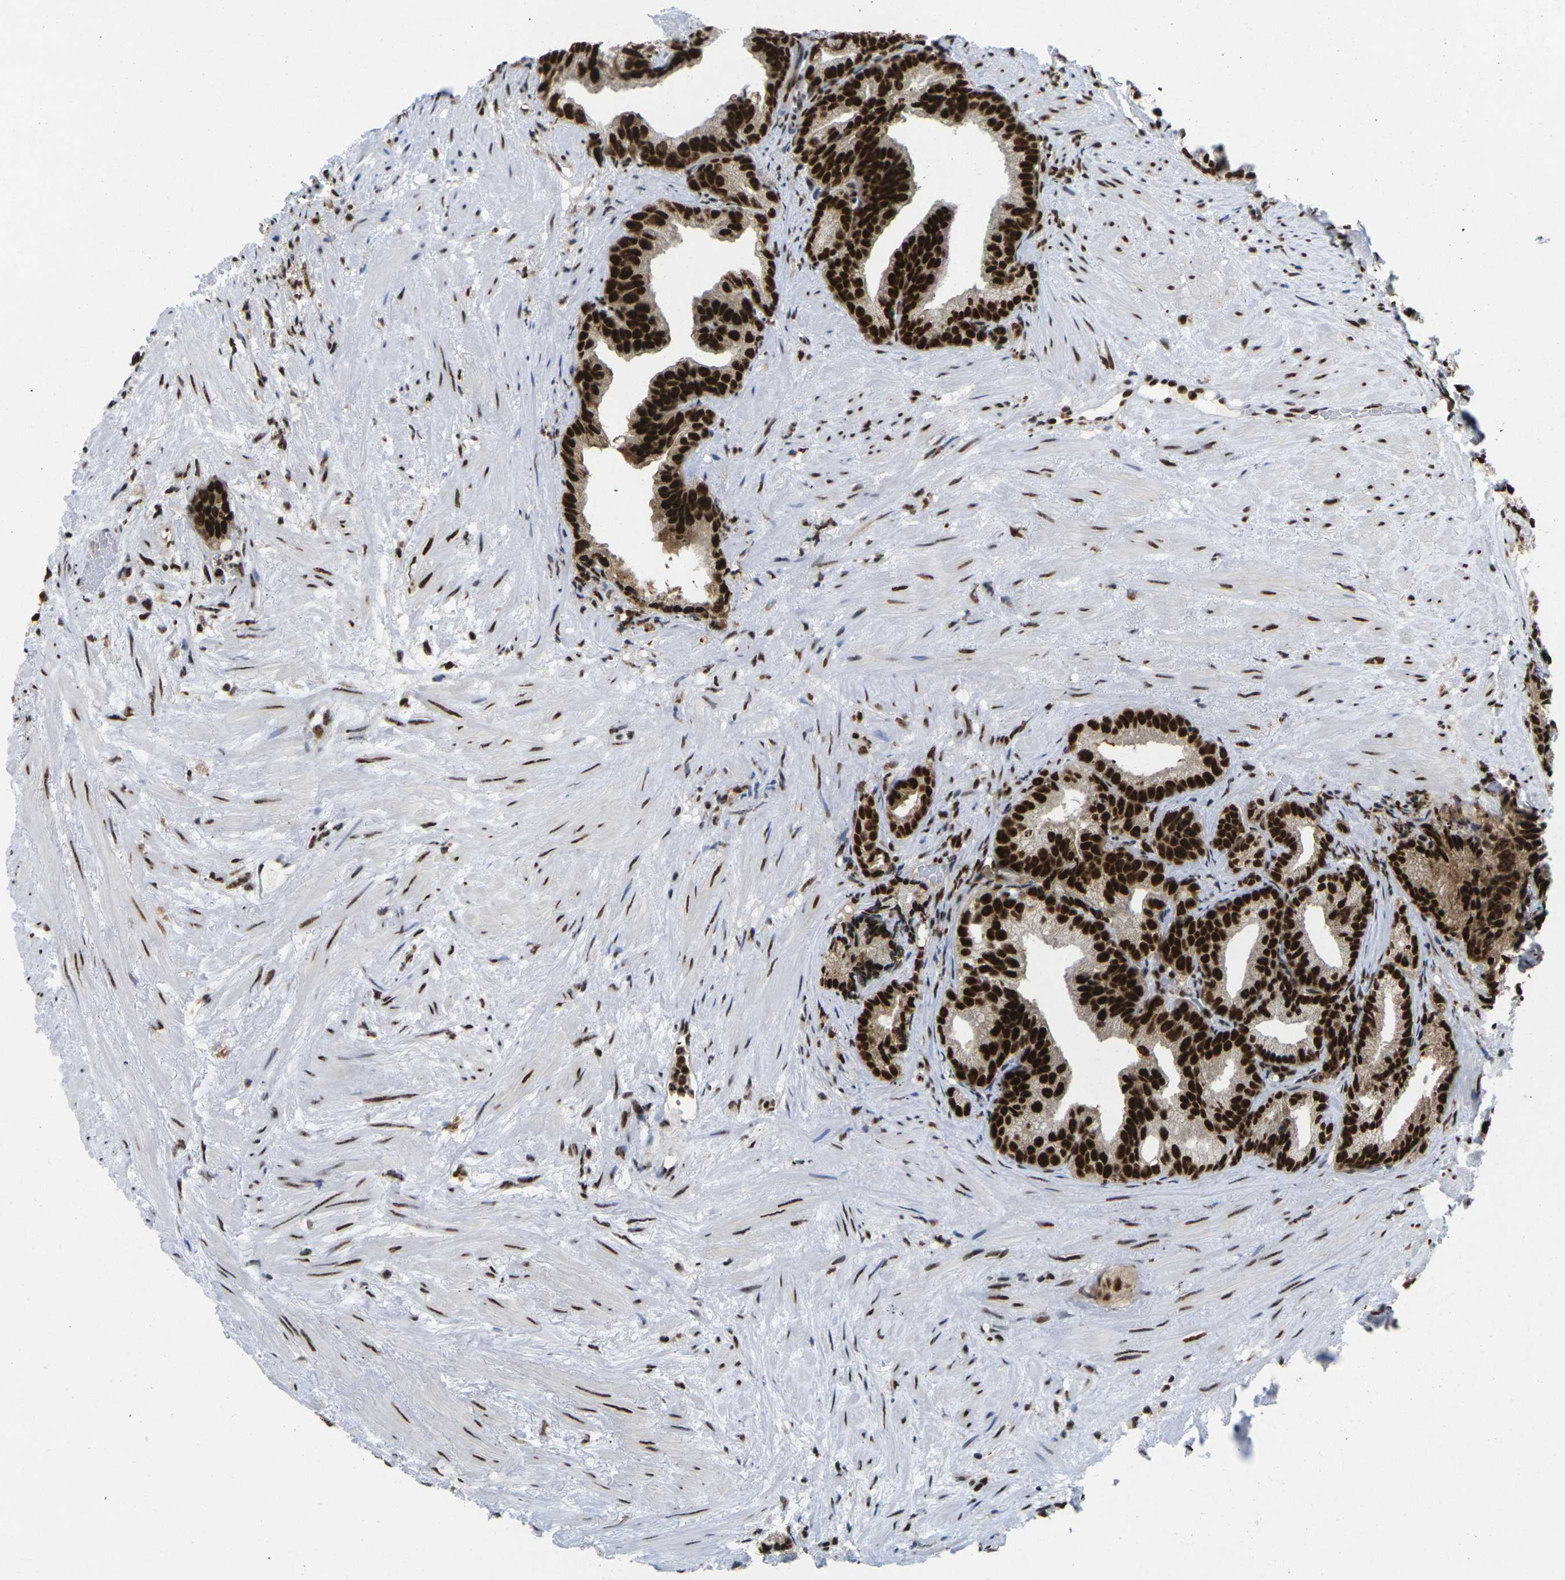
{"staining": {"intensity": "strong", "quantity": ">75%", "location": "nuclear"}, "tissue": "prostate cancer", "cell_type": "Tumor cells", "image_type": "cancer", "snomed": [{"axis": "morphology", "description": "Adenocarcinoma, Low grade"}, {"axis": "topography", "description": "Prostate"}], "caption": "Approximately >75% of tumor cells in human low-grade adenocarcinoma (prostate) reveal strong nuclear protein expression as visualized by brown immunohistochemical staining.", "gene": "MAGOH", "patient": {"sex": "male", "age": 89}}